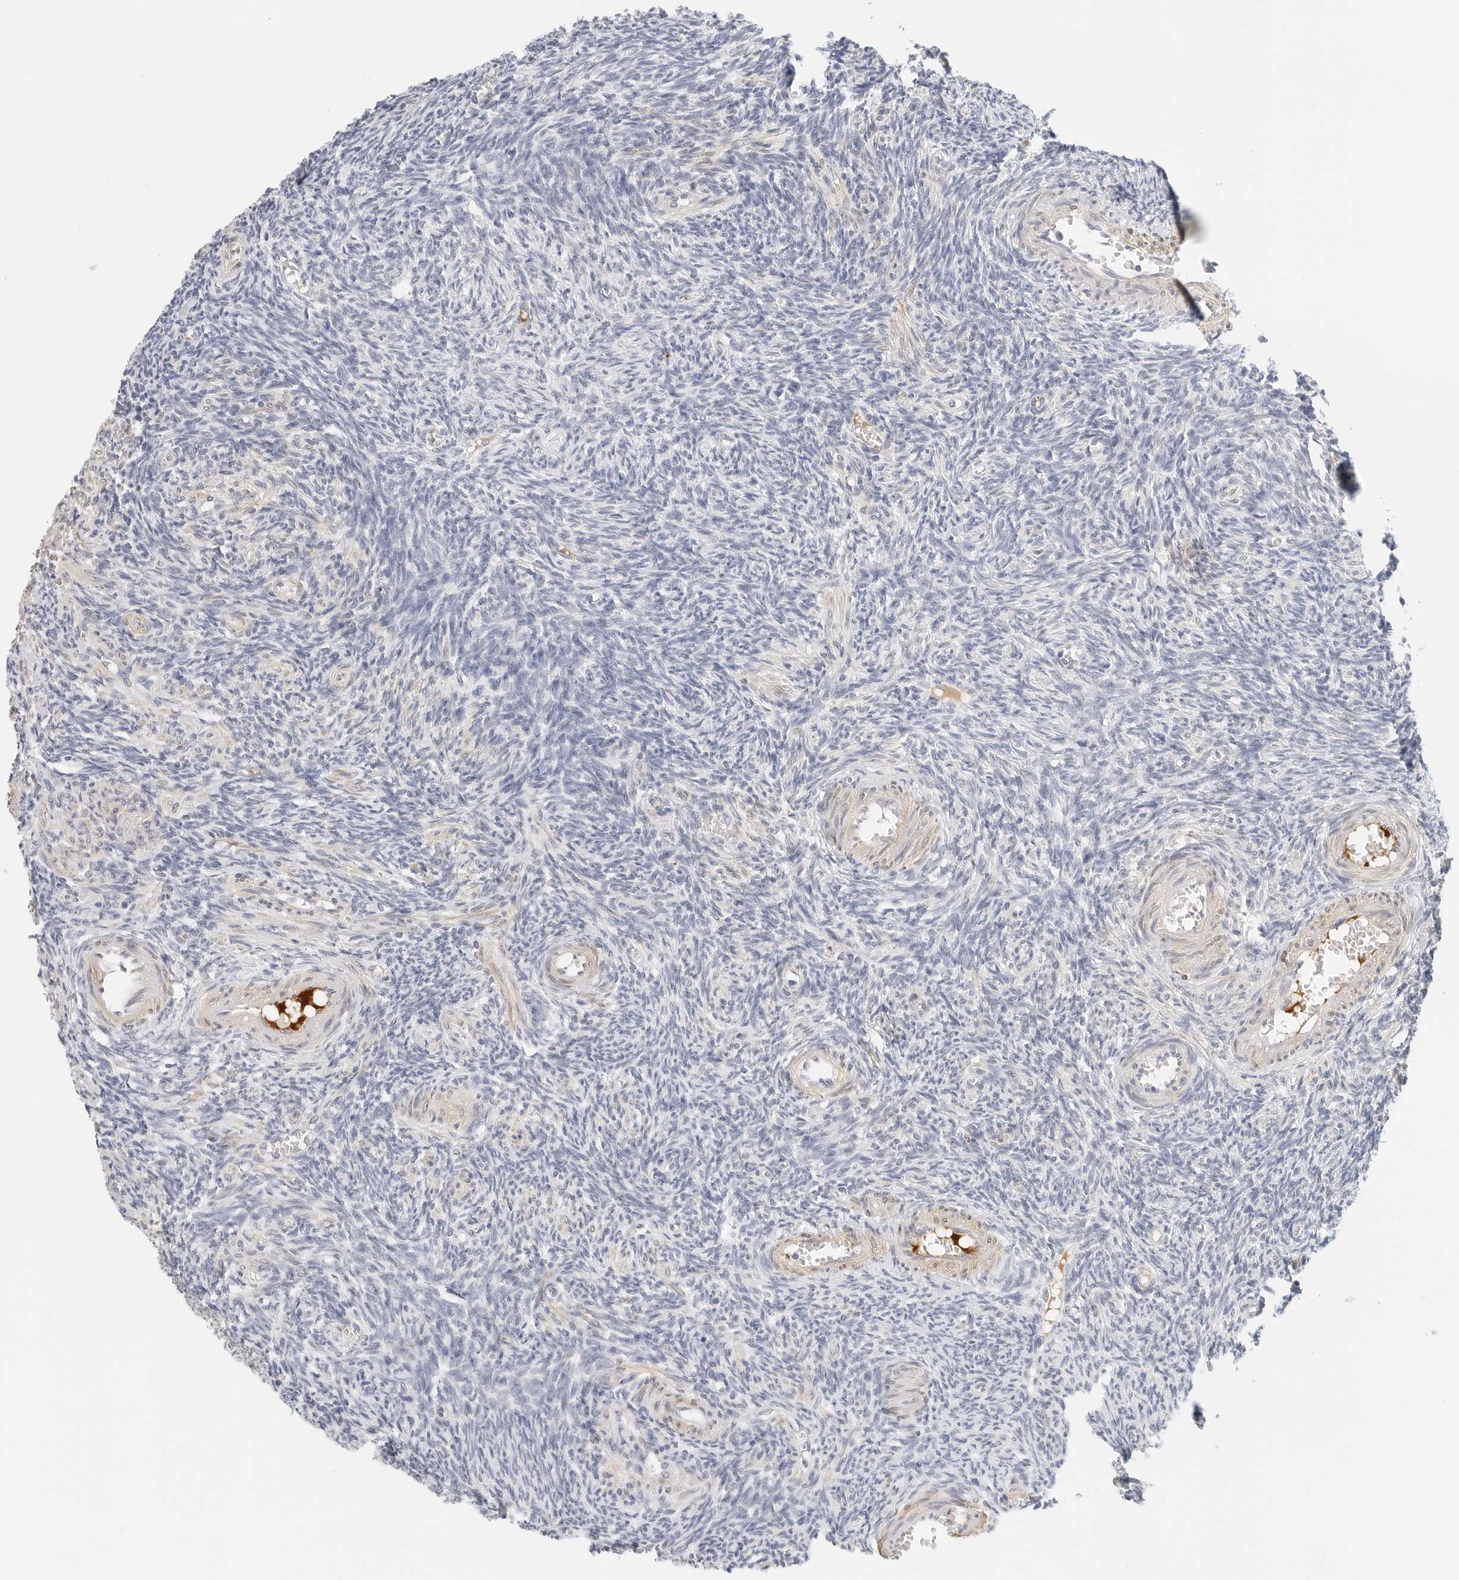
{"staining": {"intensity": "negative", "quantity": "none", "location": "none"}, "tissue": "ovary", "cell_type": "Ovarian stroma cells", "image_type": "normal", "snomed": [{"axis": "morphology", "description": "Normal tissue, NOS"}, {"axis": "topography", "description": "Ovary"}], "caption": "This photomicrograph is of normal ovary stained with immunohistochemistry (IHC) to label a protein in brown with the nuclei are counter-stained blue. There is no positivity in ovarian stroma cells. The staining was performed using DAB to visualize the protein expression in brown, while the nuclei were stained in blue with hematoxylin (Magnification: 20x).", "gene": "PKDCC", "patient": {"sex": "female", "age": 27}}